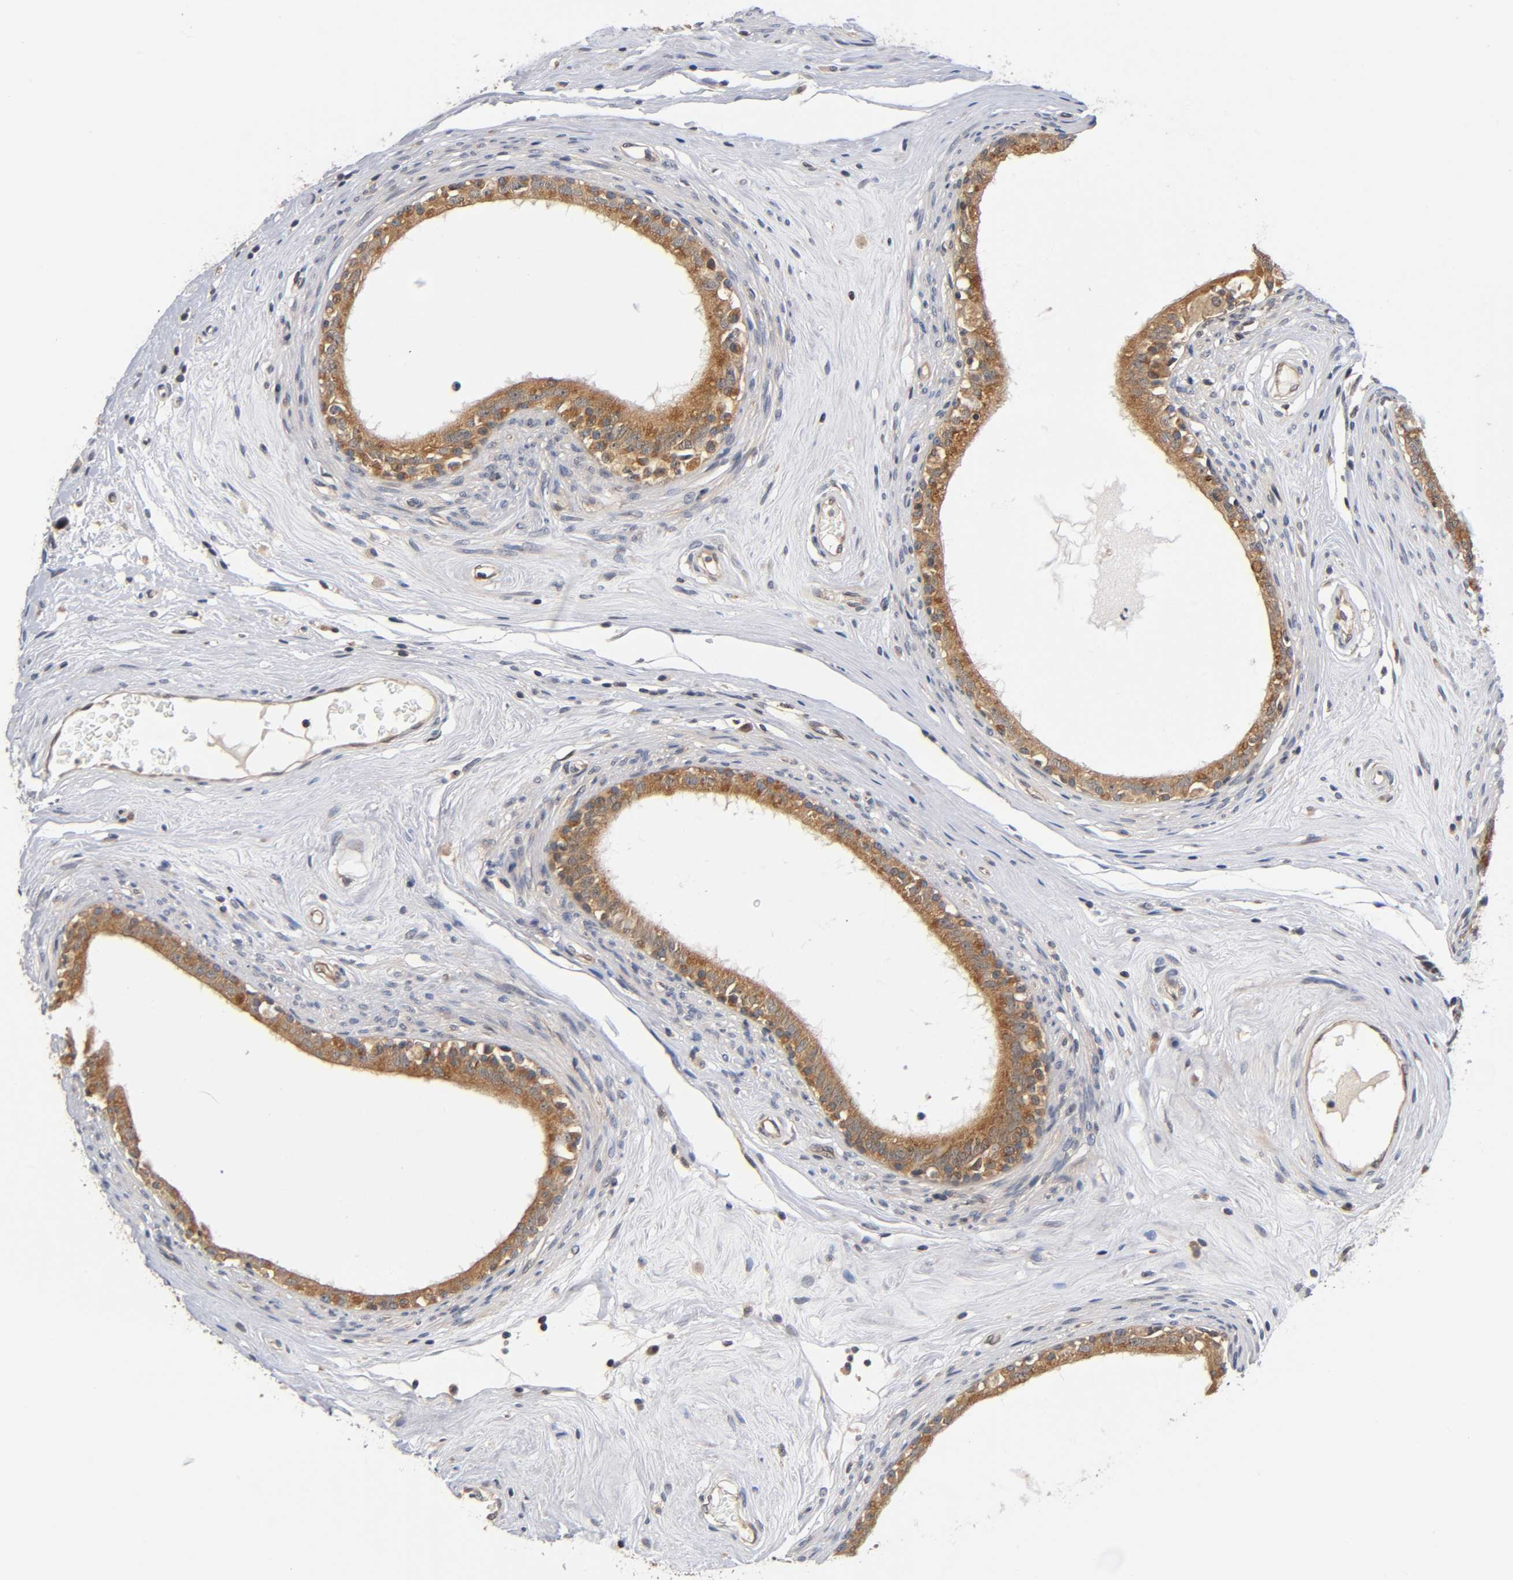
{"staining": {"intensity": "moderate", "quantity": ">75%", "location": "cytoplasmic/membranous"}, "tissue": "epididymis", "cell_type": "Glandular cells", "image_type": "normal", "snomed": [{"axis": "morphology", "description": "Normal tissue, NOS"}, {"axis": "morphology", "description": "Inflammation, NOS"}, {"axis": "topography", "description": "Epididymis"}], "caption": "An immunohistochemistry micrograph of benign tissue is shown. Protein staining in brown shows moderate cytoplasmic/membranous positivity in epididymis within glandular cells. (DAB IHC with brightfield microscopy, high magnification).", "gene": "PRKAB1", "patient": {"sex": "male", "age": 84}}